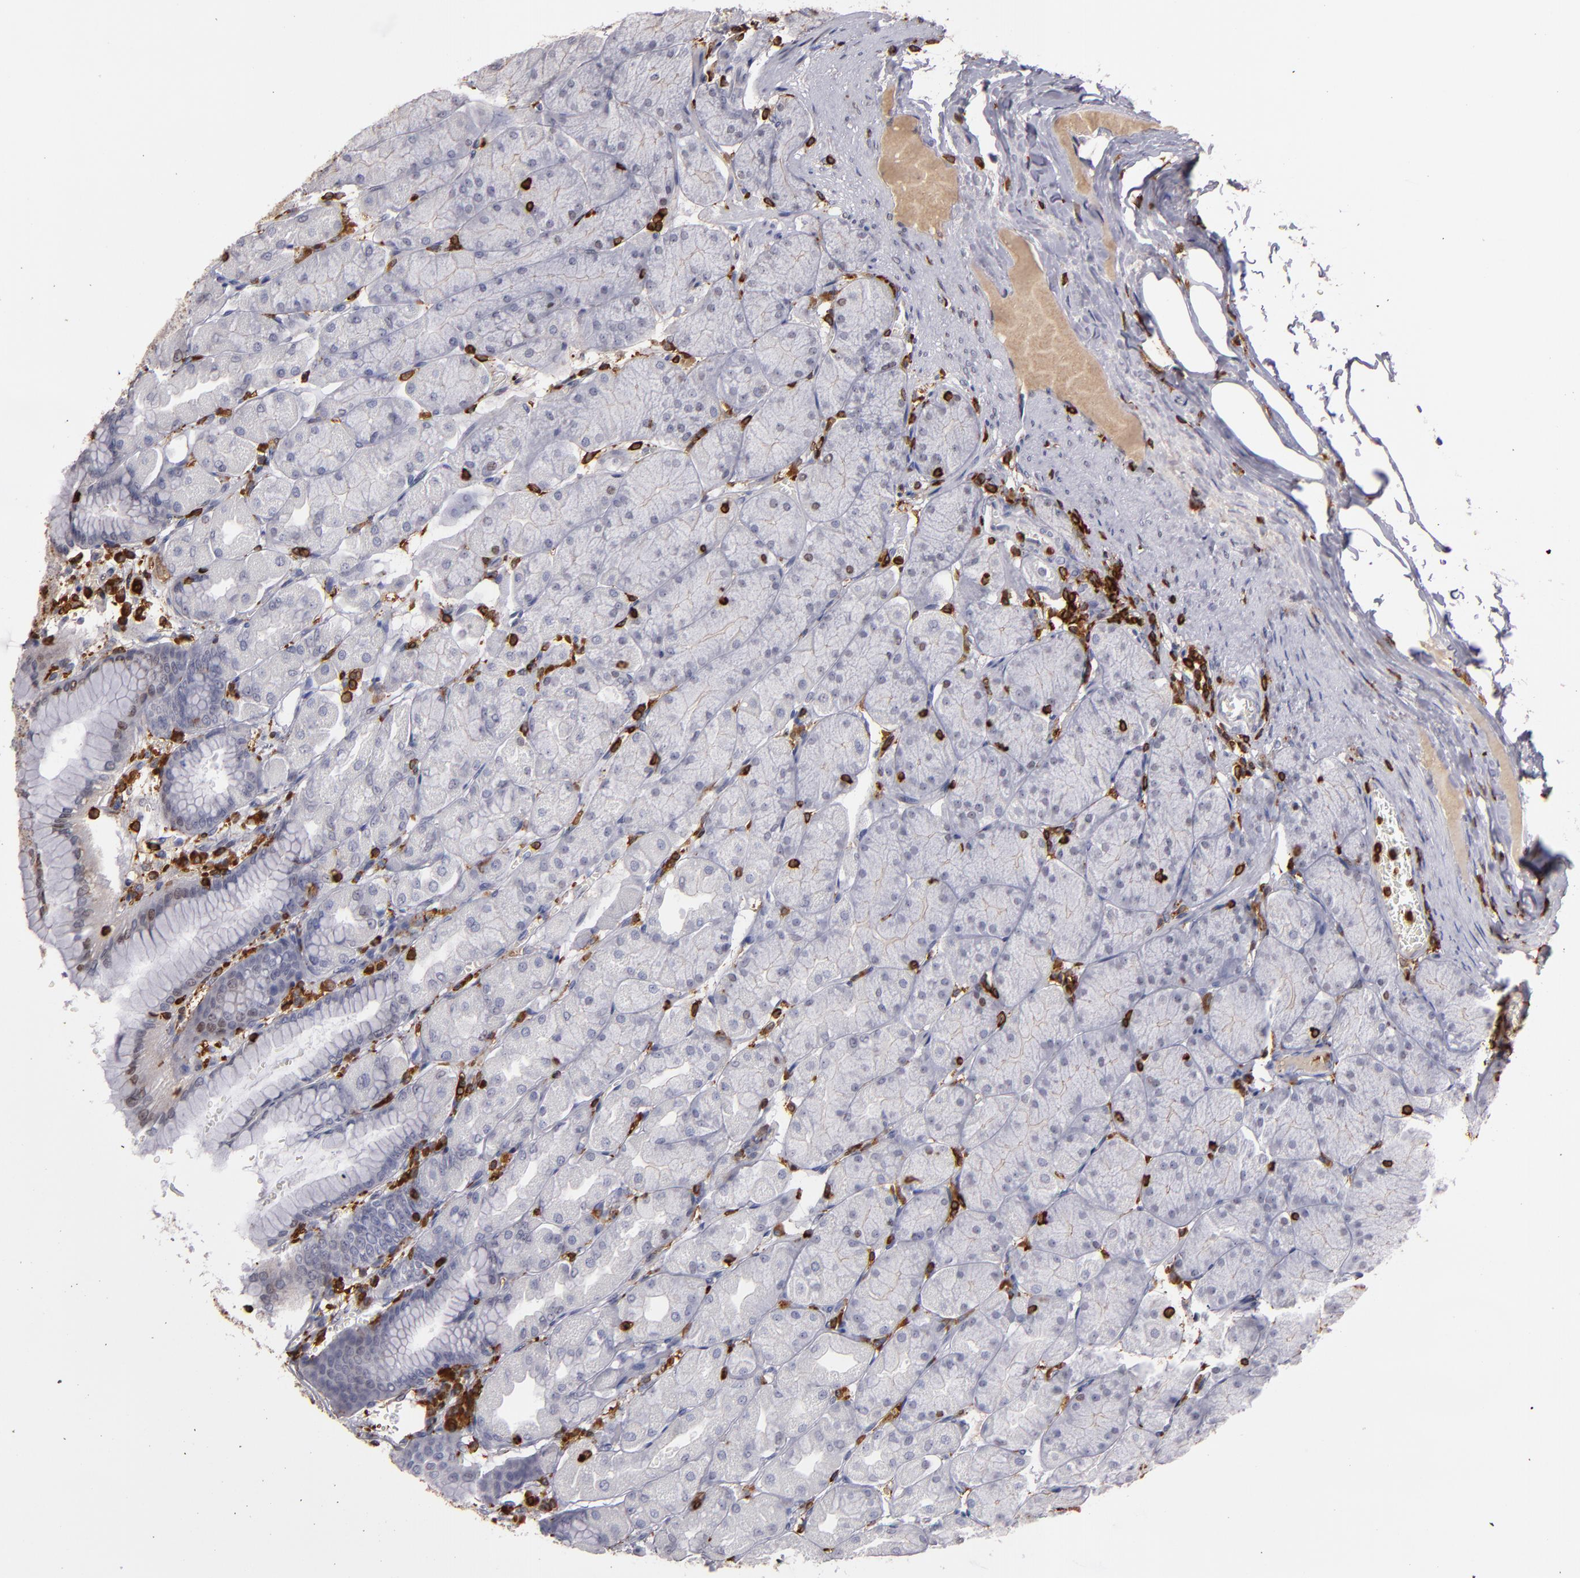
{"staining": {"intensity": "weak", "quantity": "25%-75%", "location": "nuclear"}, "tissue": "stomach", "cell_type": "Glandular cells", "image_type": "normal", "snomed": [{"axis": "morphology", "description": "Normal tissue, NOS"}, {"axis": "topography", "description": "Stomach, upper"}], "caption": "DAB (3,3'-diaminobenzidine) immunohistochemical staining of normal stomach exhibits weak nuclear protein staining in approximately 25%-75% of glandular cells.", "gene": "WAS", "patient": {"sex": "female", "age": 56}}